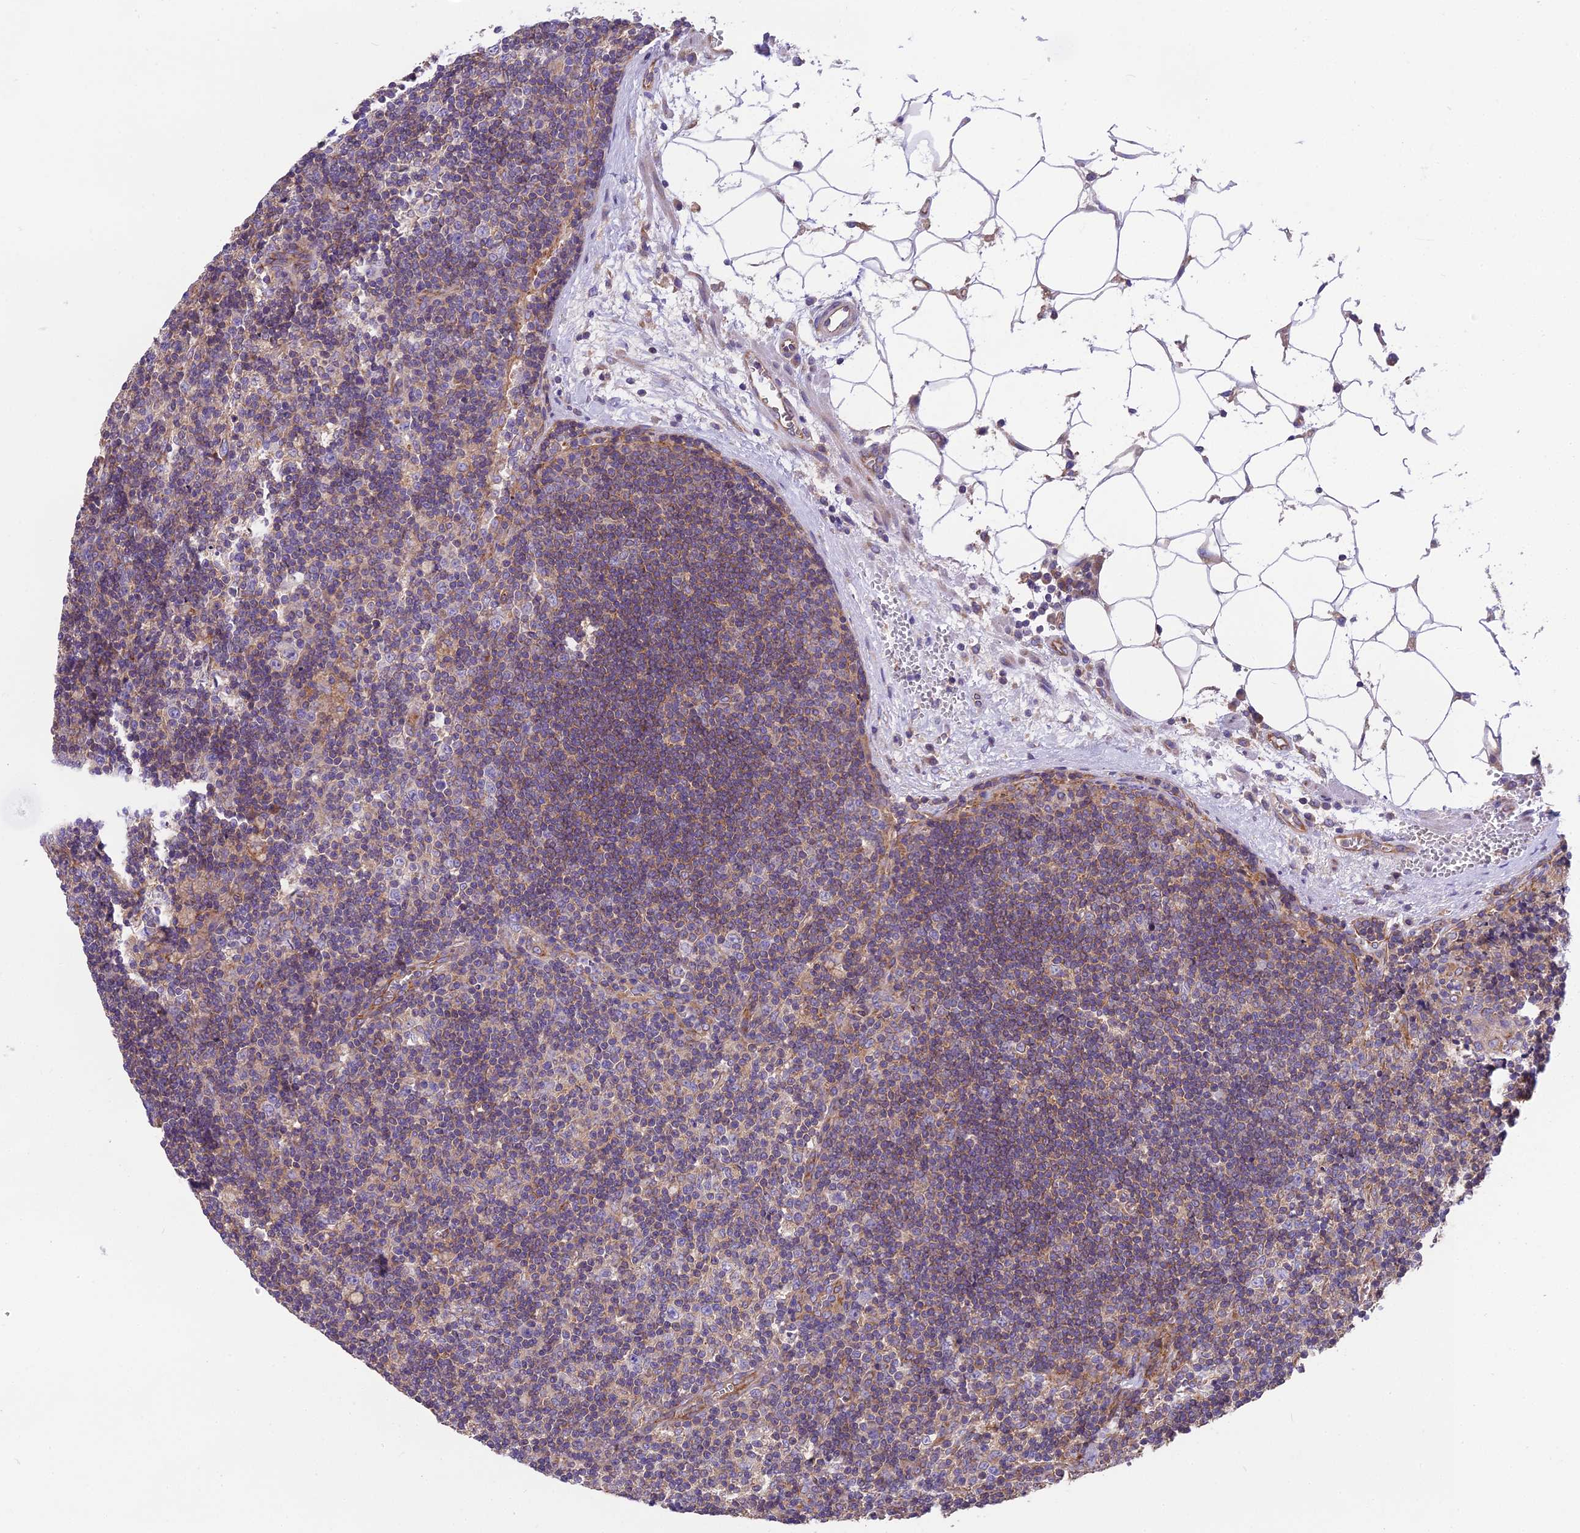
{"staining": {"intensity": "negative", "quantity": "none", "location": "none"}, "tissue": "lymph node", "cell_type": "Germinal center cells", "image_type": "normal", "snomed": [{"axis": "morphology", "description": "Normal tissue, NOS"}, {"axis": "topography", "description": "Lymph node"}], "caption": "IHC micrograph of benign lymph node stained for a protein (brown), which shows no expression in germinal center cells. (Stains: DAB (3,3'-diaminobenzidine) IHC with hematoxylin counter stain, Microscopy: brightfield microscopy at high magnification).", "gene": "BLOC1S4", "patient": {"sex": "male", "age": 58}}